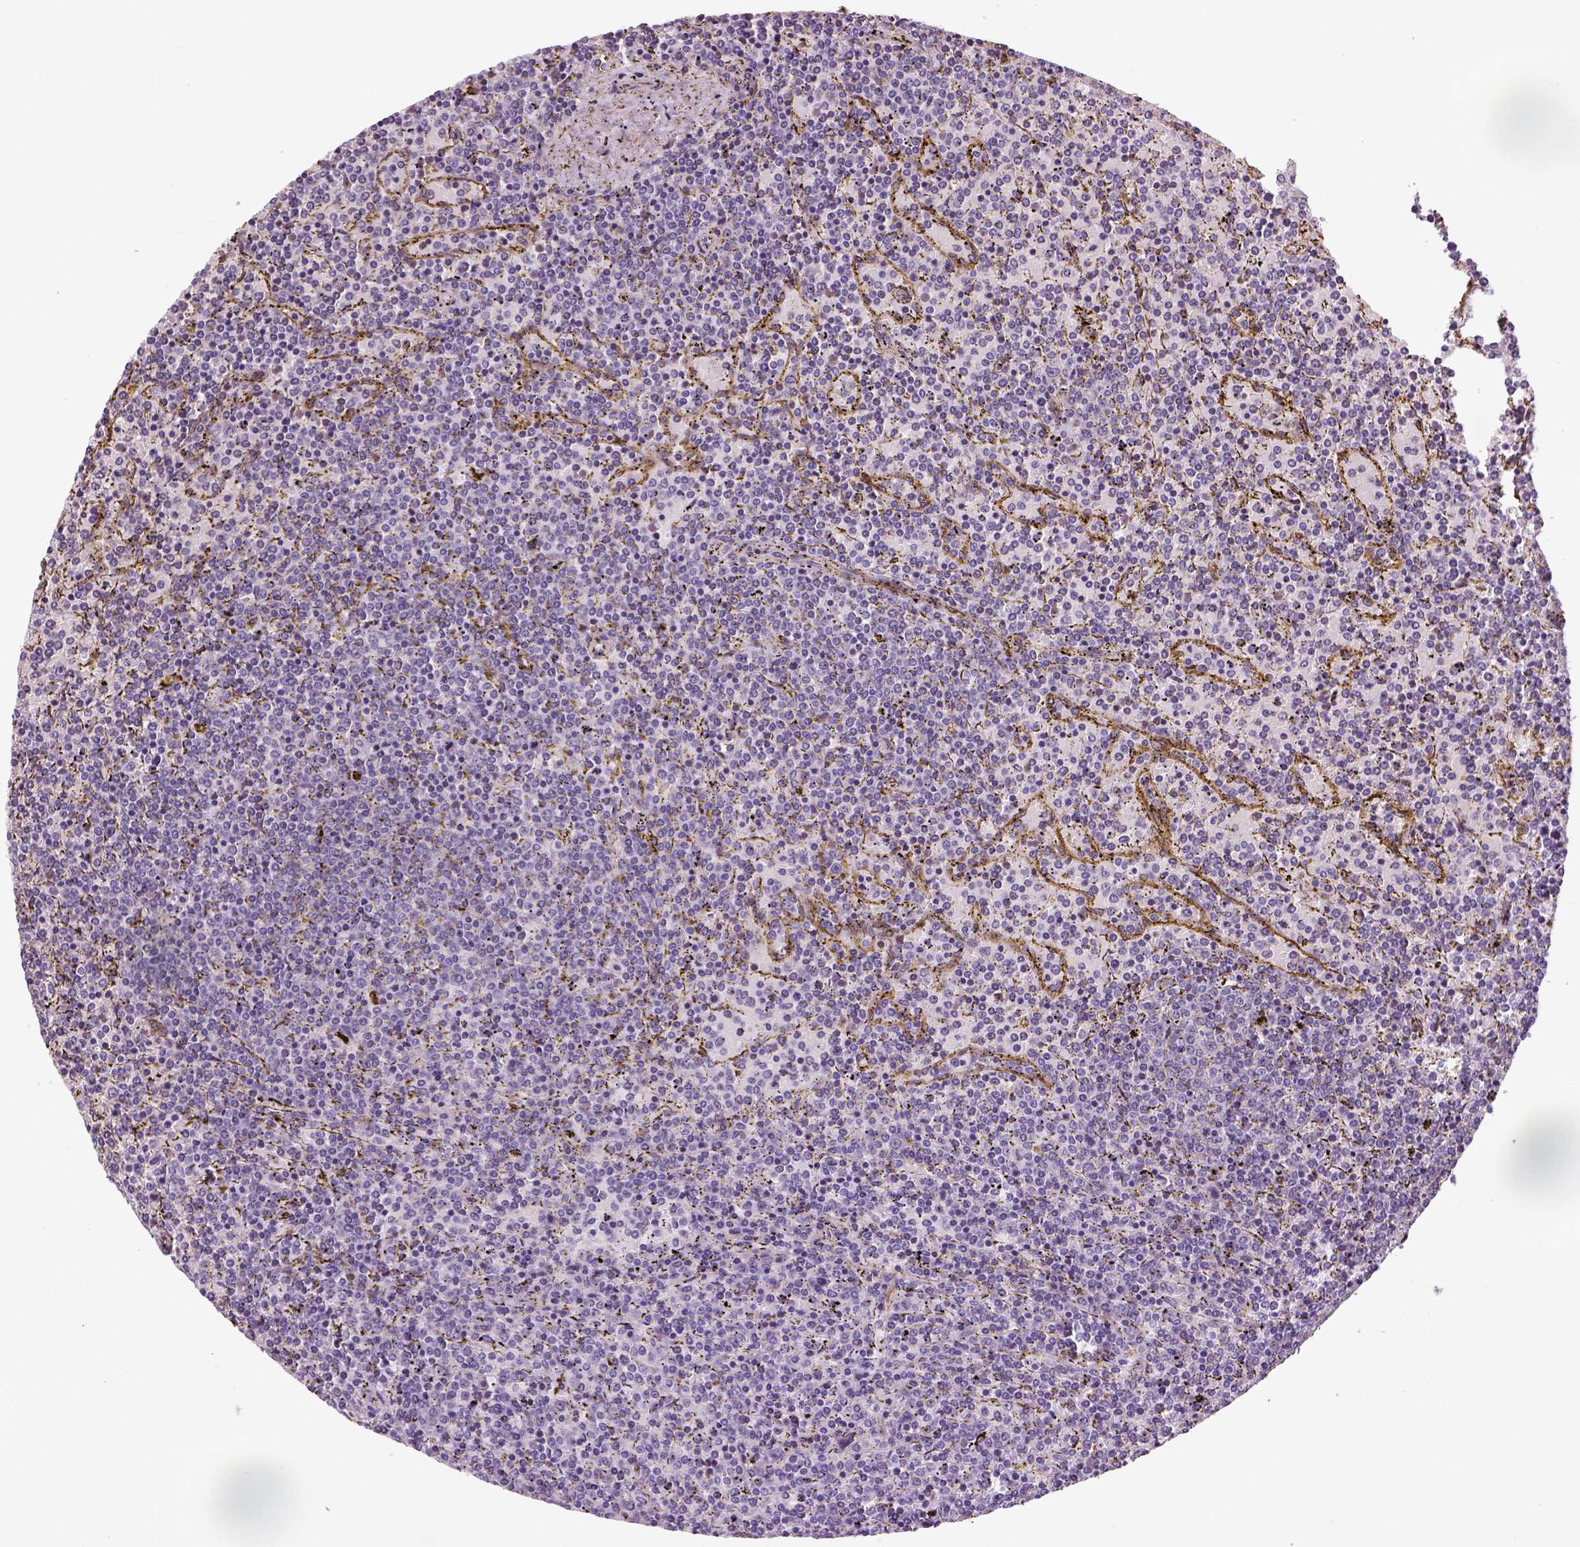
{"staining": {"intensity": "negative", "quantity": "none", "location": "none"}, "tissue": "lymphoma", "cell_type": "Tumor cells", "image_type": "cancer", "snomed": [{"axis": "morphology", "description": "Malignant lymphoma, non-Hodgkin's type, Low grade"}, {"axis": "topography", "description": "Spleen"}], "caption": "This is an IHC histopathology image of human lymphoma. There is no positivity in tumor cells.", "gene": "TSPAN7", "patient": {"sex": "female", "age": 77}}